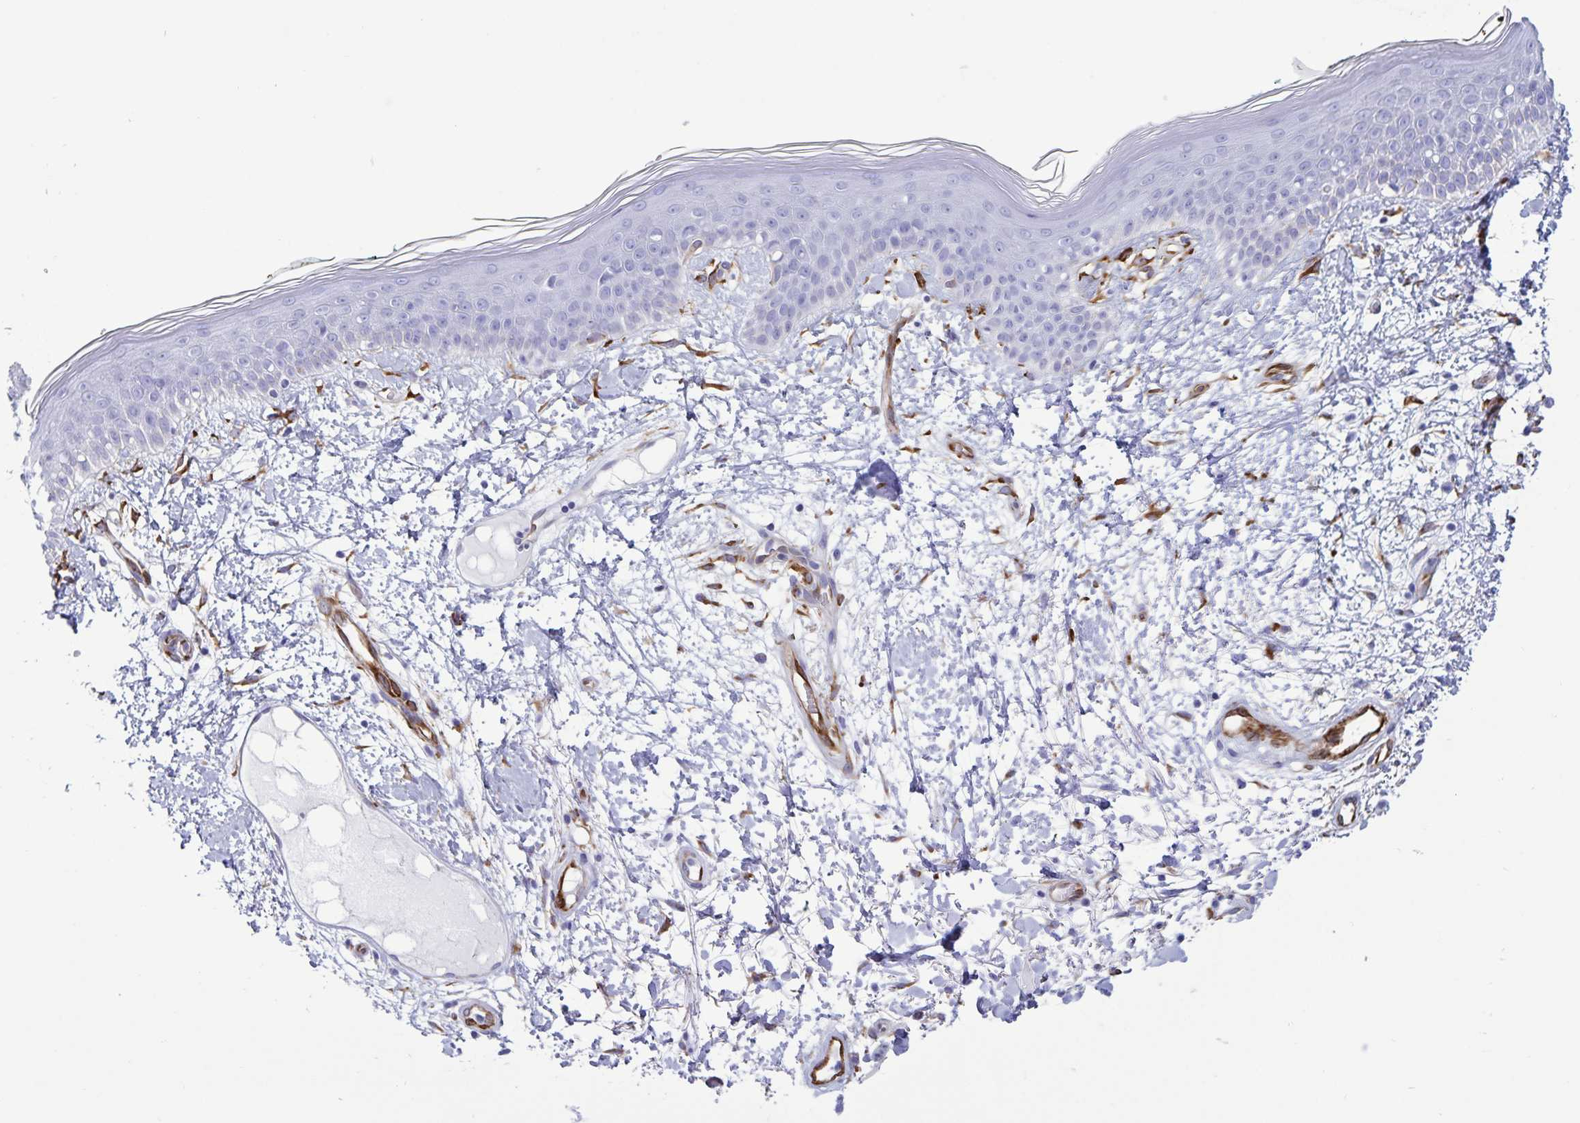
{"staining": {"intensity": "moderate", "quantity": ">75%", "location": "cytoplasmic/membranous"}, "tissue": "skin", "cell_type": "Fibroblasts", "image_type": "normal", "snomed": [{"axis": "morphology", "description": "Normal tissue, NOS"}, {"axis": "topography", "description": "Skin"}], "caption": "Normal skin was stained to show a protein in brown. There is medium levels of moderate cytoplasmic/membranous staining in approximately >75% of fibroblasts.", "gene": "RCN1", "patient": {"sex": "female", "age": 34}}